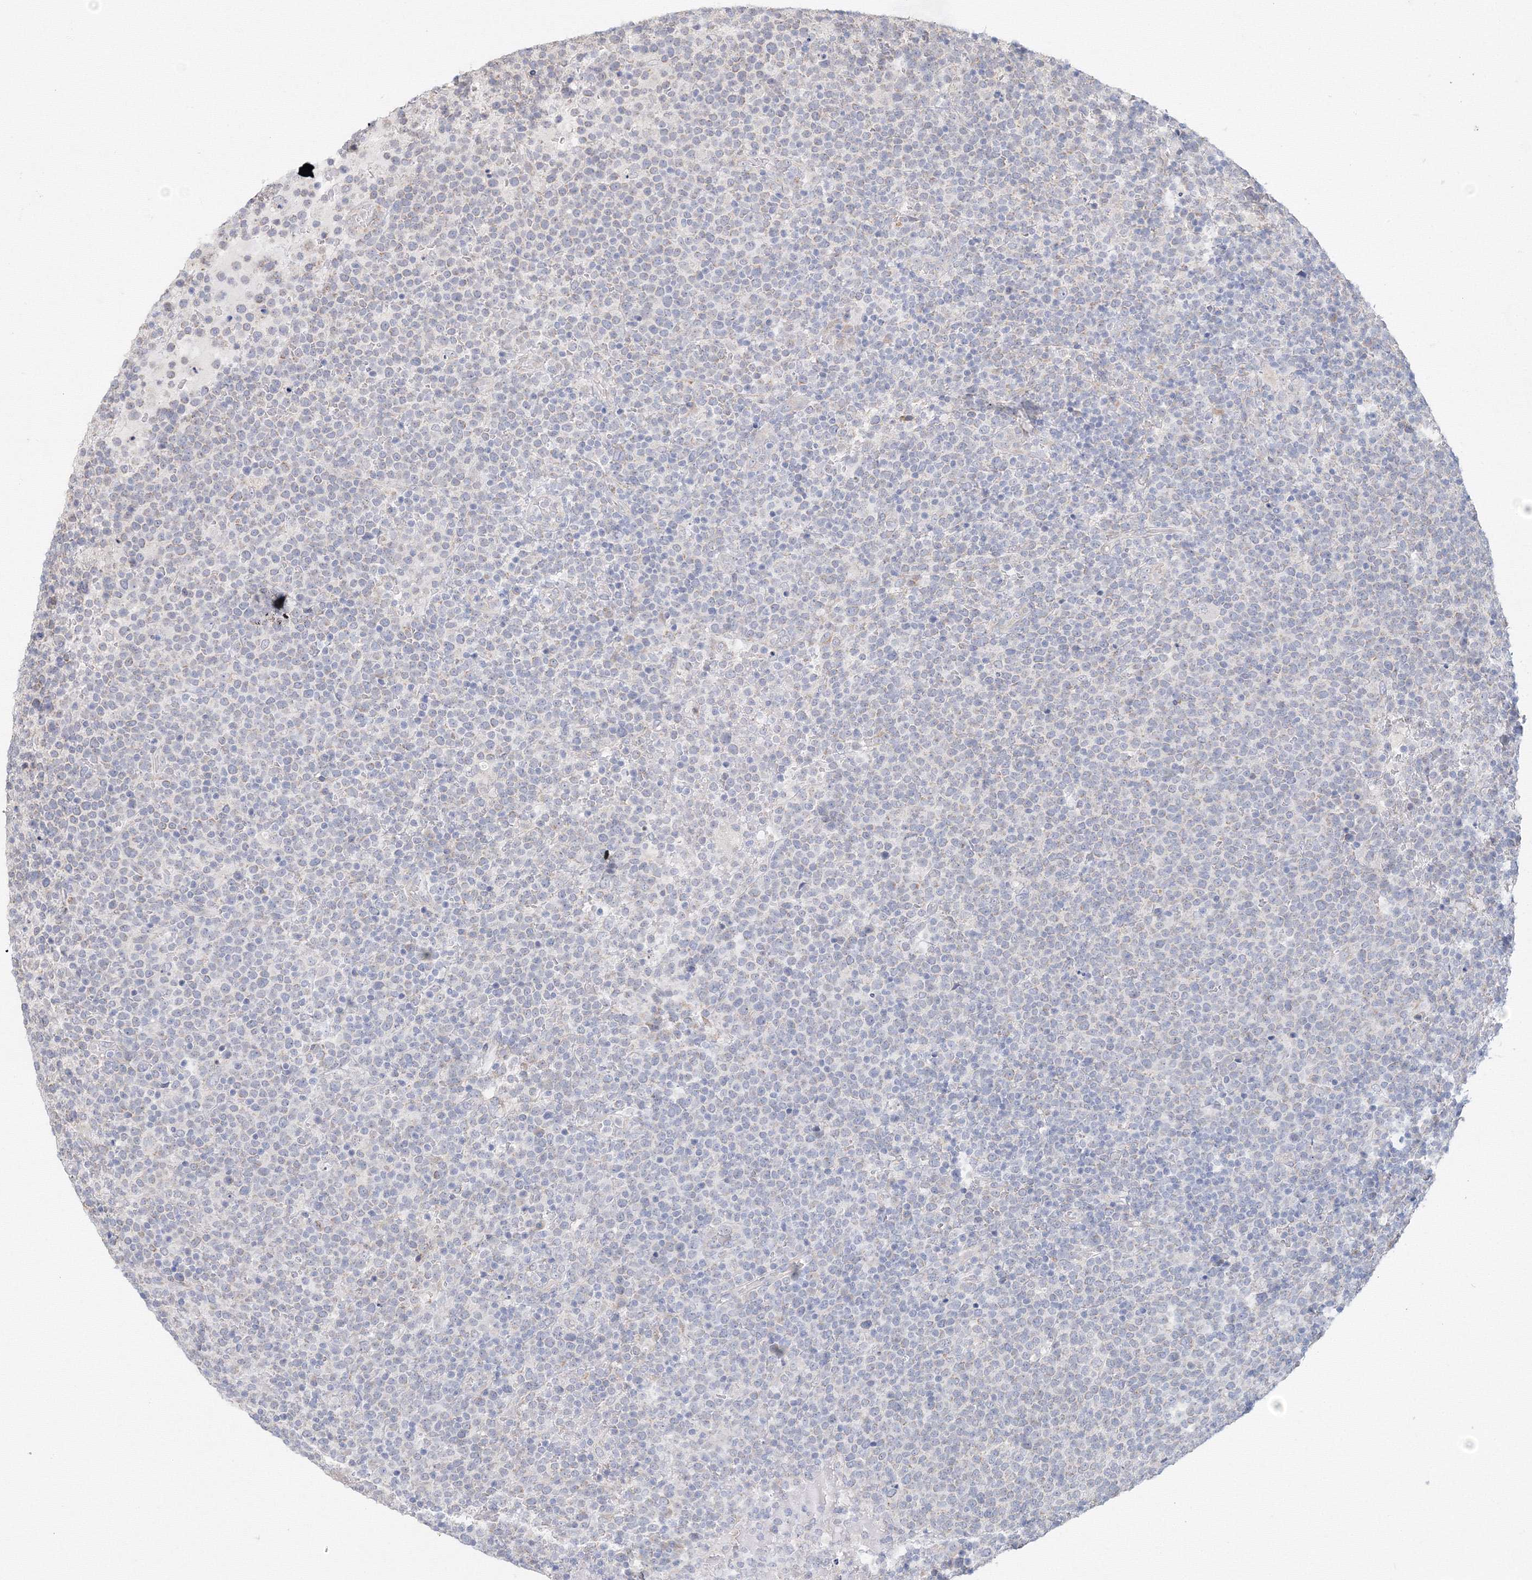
{"staining": {"intensity": "negative", "quantity": "none", "location": "none"}, "tissue": "lymphoma", "cell_type": "Tumor cells", "image_type": "cancer", "snomed": [{"axis": "morphology", "description": "Malignant lymphoma, non-Hodgkin's type, High grade"}, {"axis": "topography", "description": "Lymph node"}], "caption": "The image shows no staining of tumor cells in lymphoma. (DAB immunohistochemistry (IHC) visualized using brightfield microscopy, high magnification).", "gene": "DHRS12", "patient": {"sex": "male", "age": 61}}